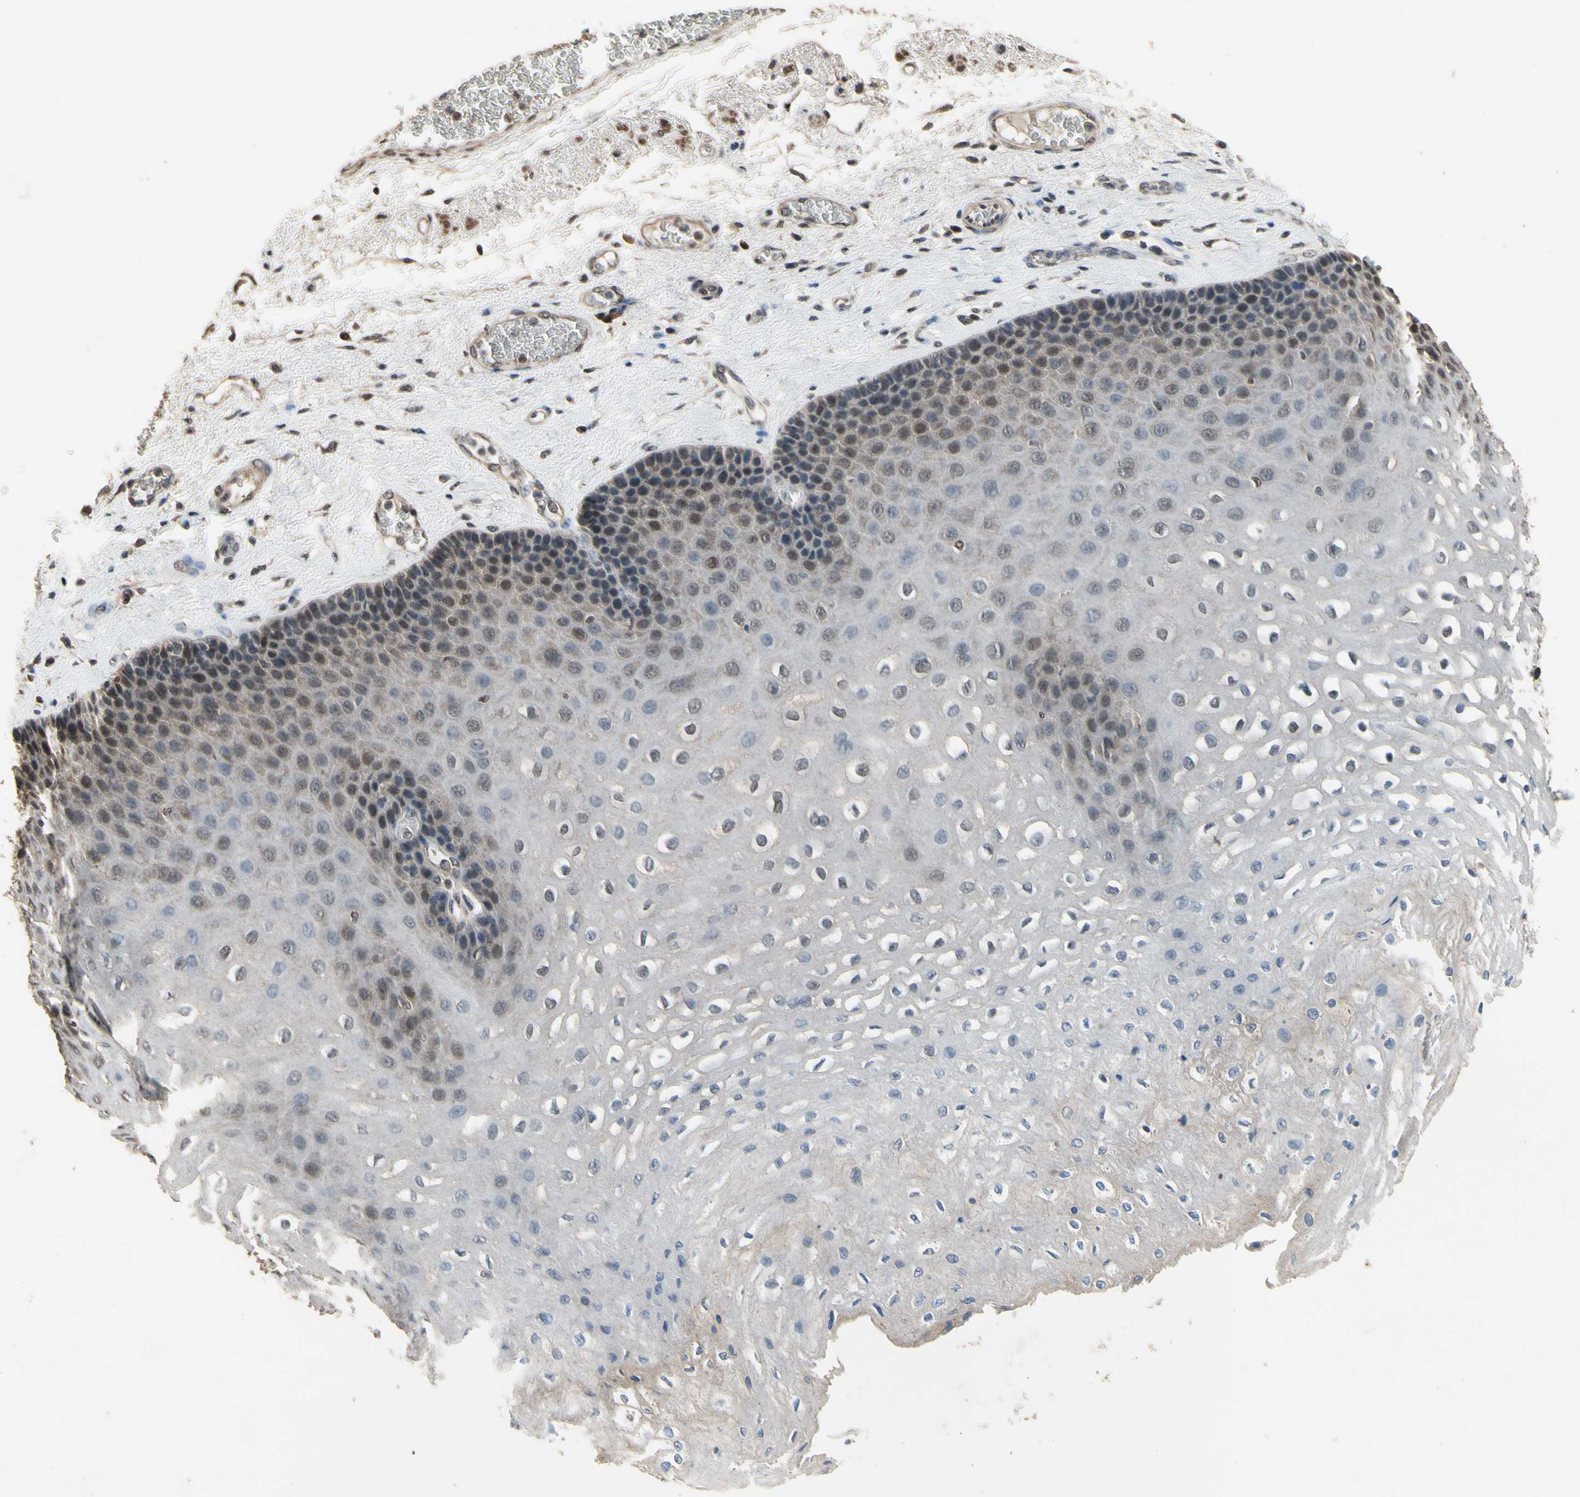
{"staining": {"intensity": "moderate", "quantity": "25%-75%", "location": "nuclear"}, "tissue": "esophagus", "cell_type": "Squamous epithelial cells", "image_type": "normal", "snomed": [{"axis": "morphology", "description": "Normal tissue, NOS"}, {"axis": "topography", "description": "Esophagus"}], "caption": "Esophagus stained for a protein shows moderate nuclear positivity in squamous epithelial cells.", "gene": "ZNF174", "patient": {"sex": "female", "age": 72}}